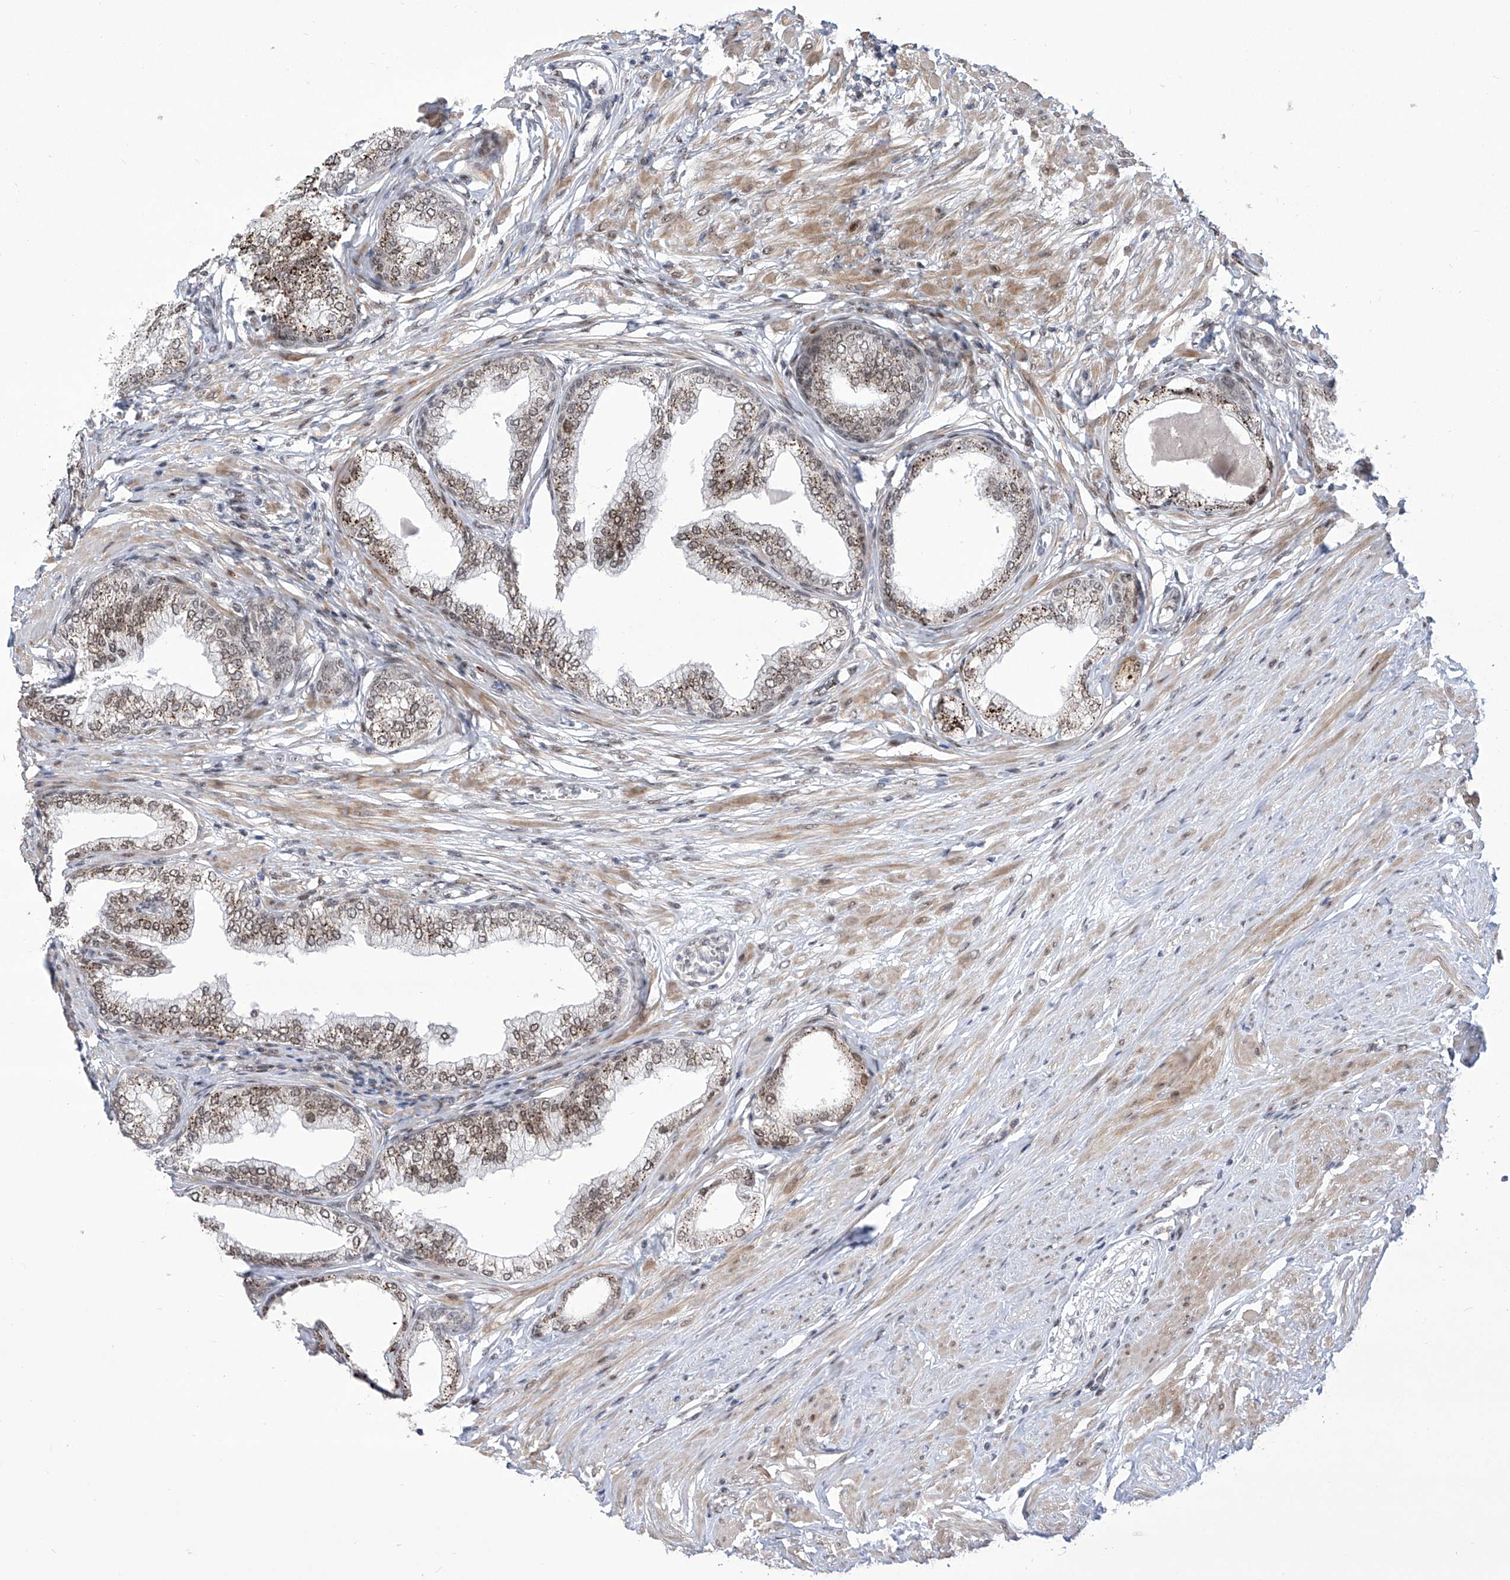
{"staining": {"intensity": "strong", "quantity": ">75%", "location": "cytoplasmic/membranous,nuclear"}, "tissue": "prostate", "cell_type": "Glandular cells", "image_type": "normal", "snomed": [{"axis": "morphology", "description": "Normal tissue, NOS"}, {"axis": "morphology", "description": "Urothelial carcinoma, Low grade"}, {"axis": "topography", "description": "Urinary bladder"}, {"axis": "topography", "description": "Prostate"}], "caption": "Immunohistochemical staining of unremarkable prostate shows strong cytoplasmic/membranous,nuclear protein expression in about >75% of glandular cells. (Brightfield microscopy of DAB IHC at high magnification).", "gene": "CEP290", "patient": {"sex": "male", "age": 60}}